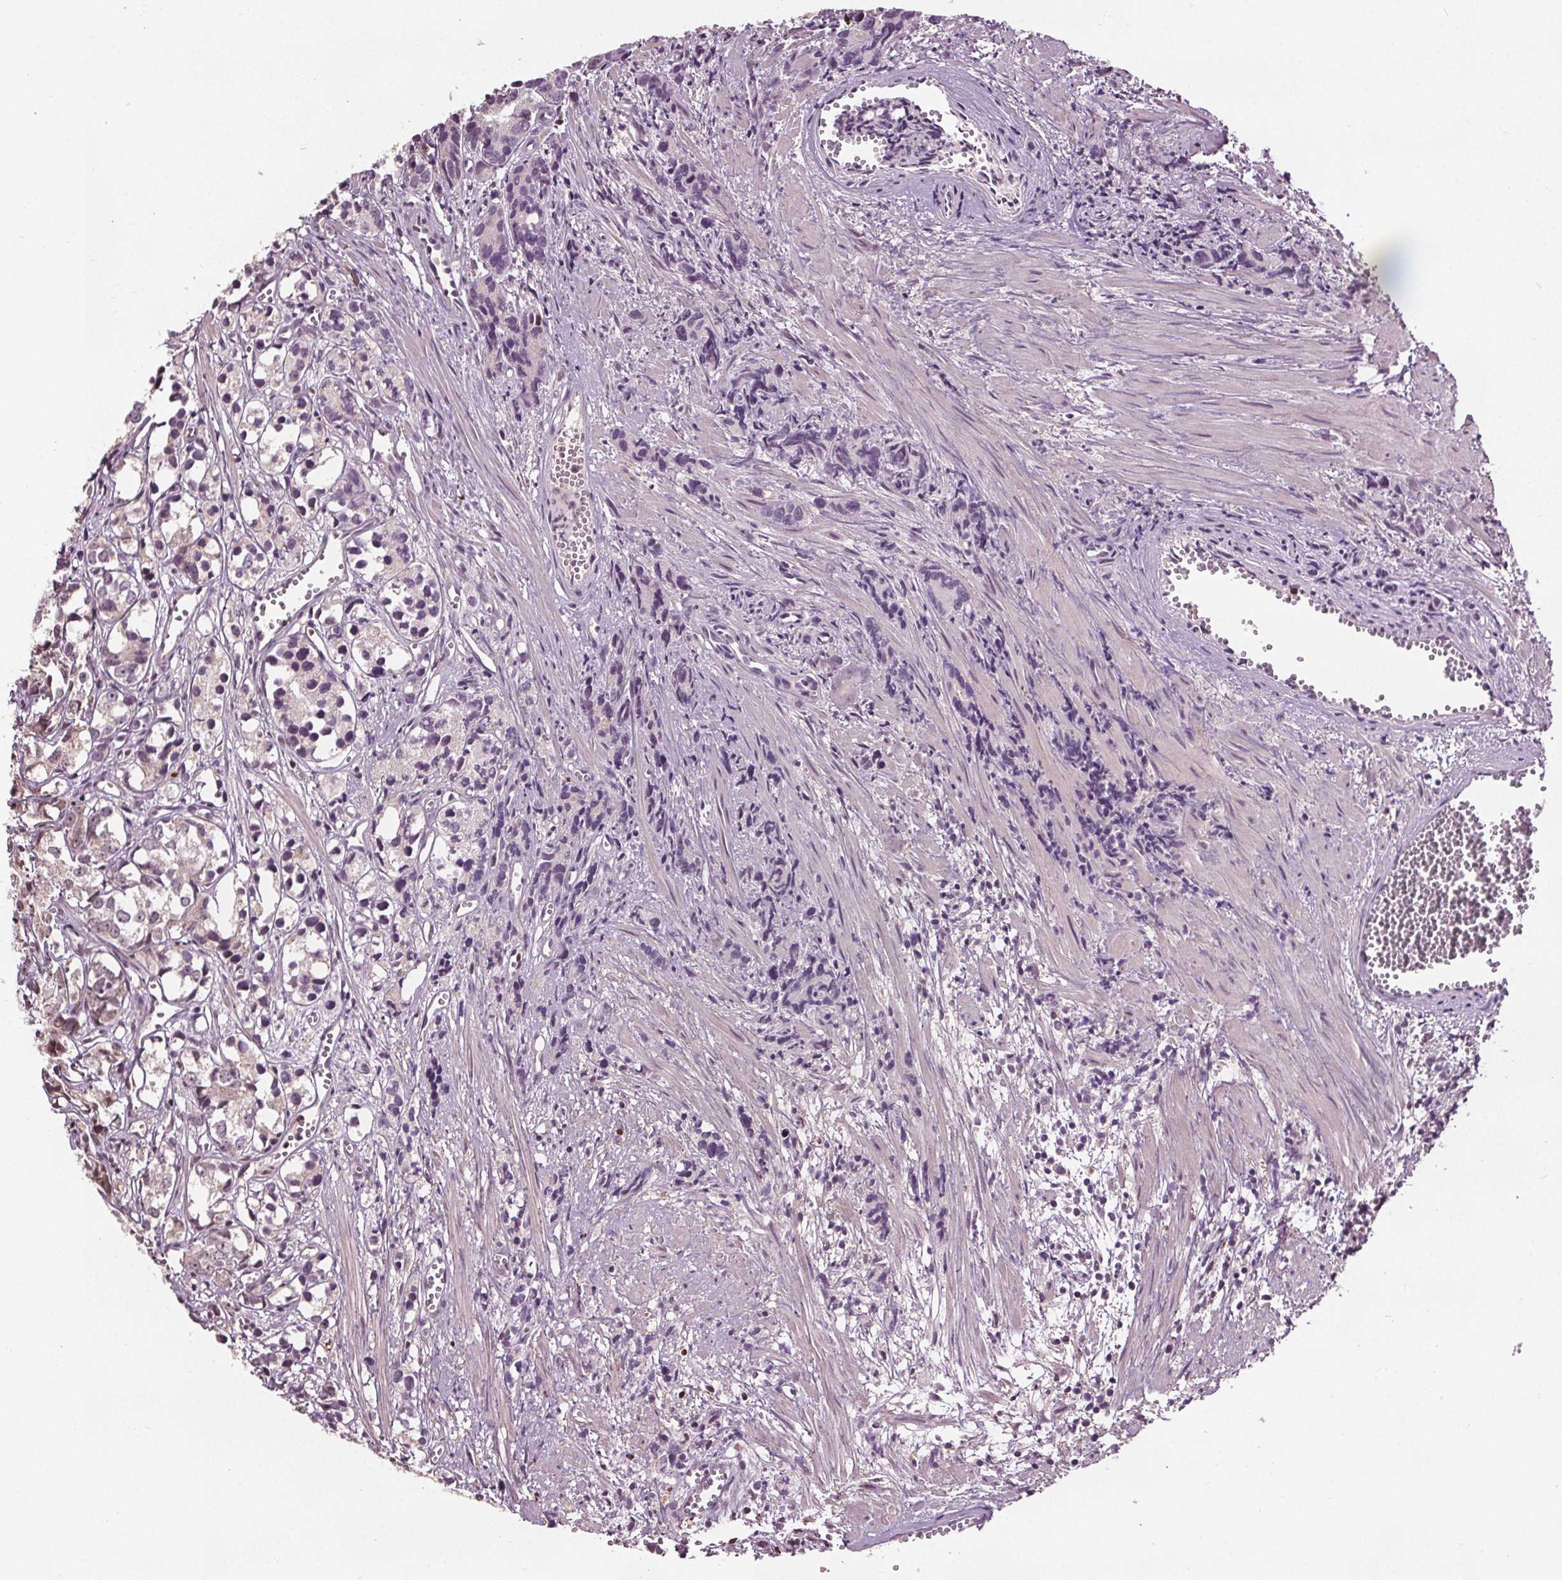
{"staining": {"intensity": "weak", "quantity": "<25%", "location": "nuclear"}, "tissue": "prostate cancer", "cell_type": "Tumor cells", "image_type": "cancer", "snomed": [{"axis": "morphology", "description": "Adenocarcinoma, High grade"}, {"axis": "topography", "description": "Prostate"}], "caption": "Tumor cells show no significant protein positivity in prostate cancer (high-grade adenocarcinoma). (Immunohistochemistry (ihc), brightfield microscopy, high magnification).", "gene": "DDX11", "patient": {"sex": "male", "age": 77}}